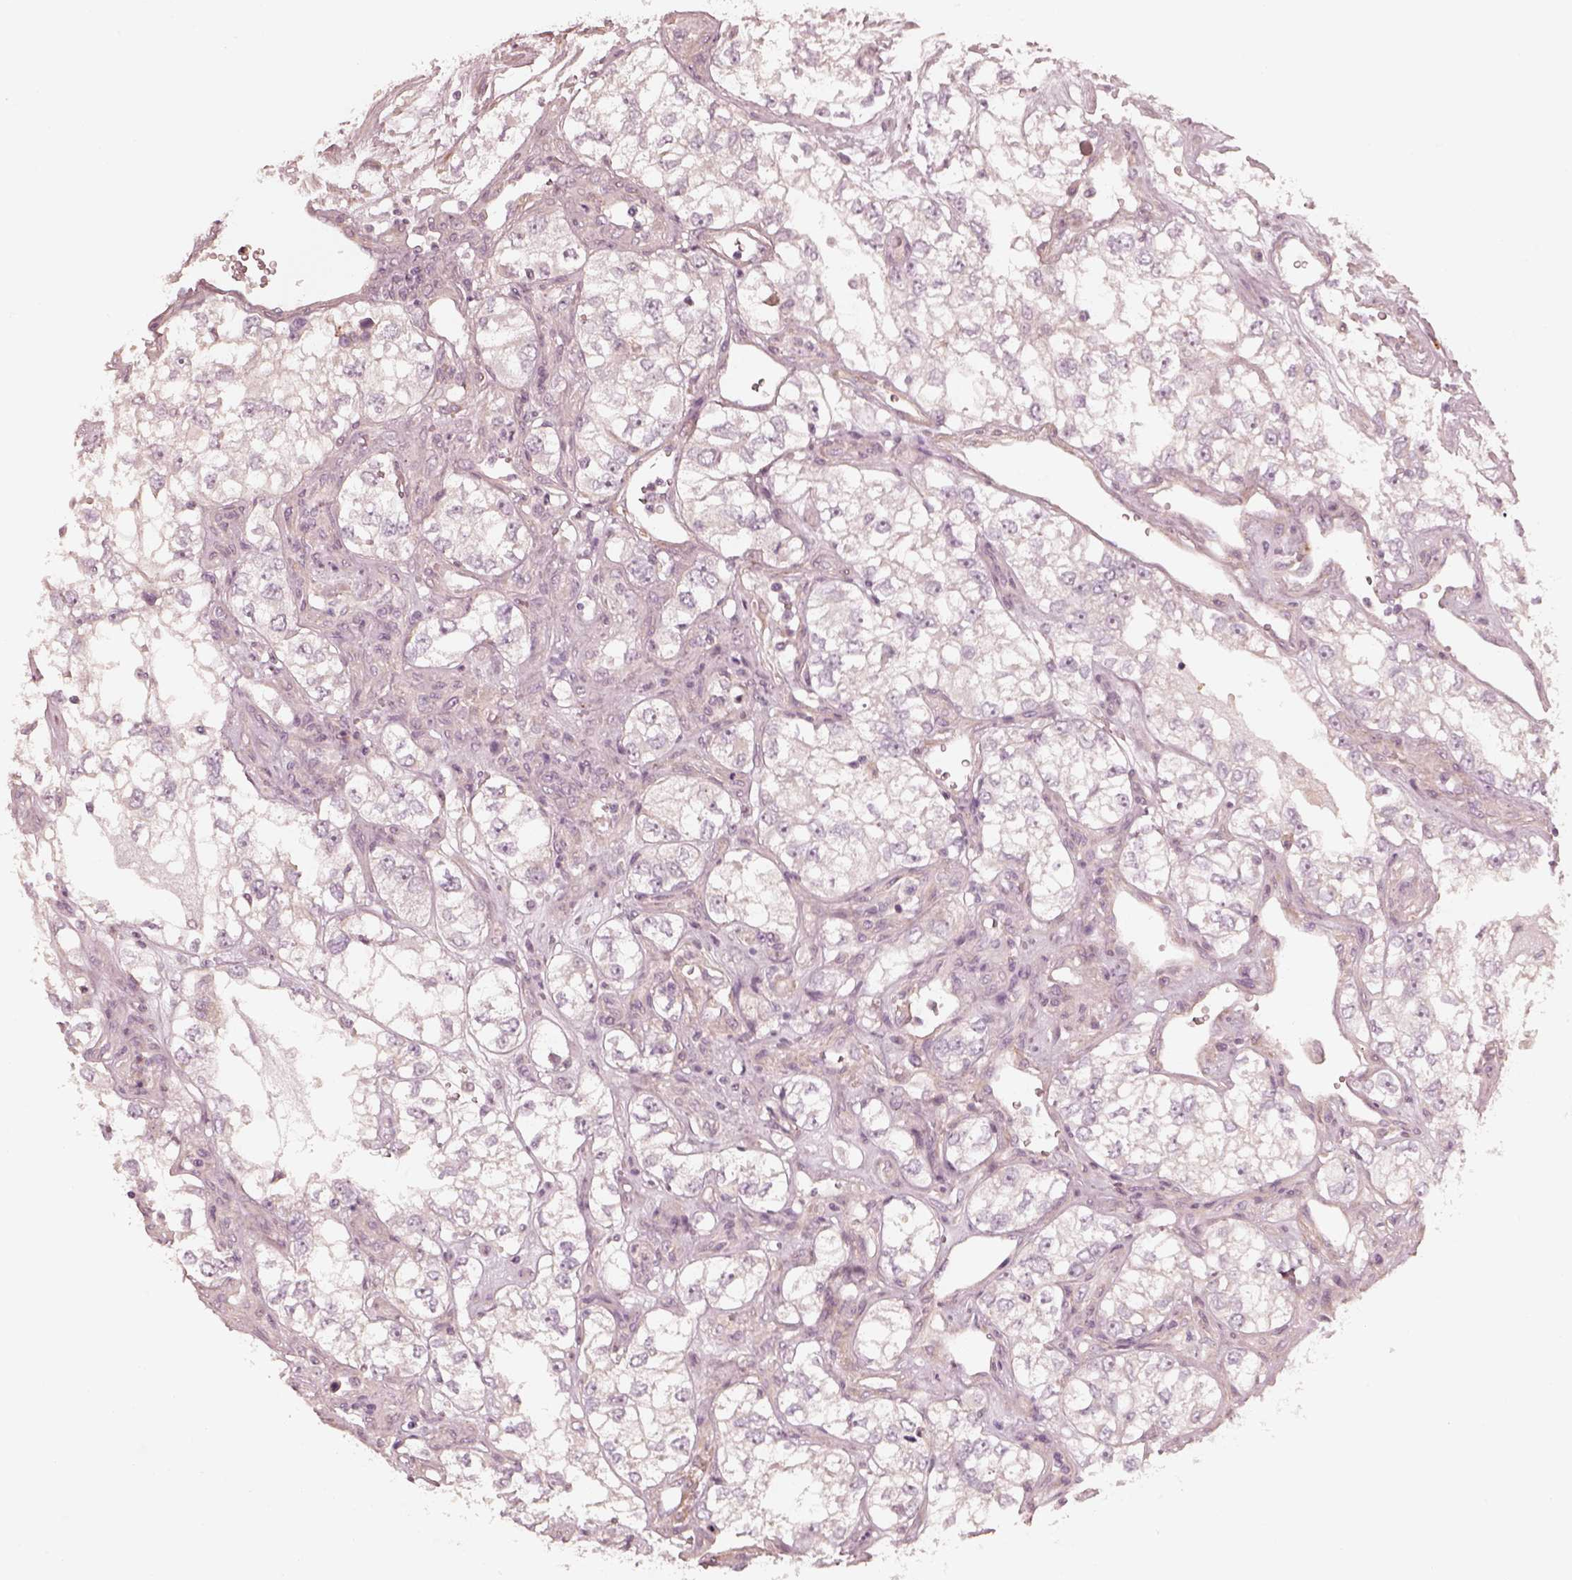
{"staining": {"intensity": "negative", "quantity": "none", "location": "none"}, "tissue": "renal cancer", "cell_type": "Tumor cells", "image_type": "cancer", "snomed": [{"axis": "morphology", "description": "Adenocarcinoma, NOS"}, {"axis": "topography", "description": "Kidney"}], "caption": "Tumor cells show no significant staining in adenocarcinoma (renal). The staining was performed using DAB to visualize the protein expression in brown, while the nuclei were stained in blue with hematoxylin (Magnification: 20x).", "gene": "KCNJ9", "patient": {"sex": "female", "age": 59}}